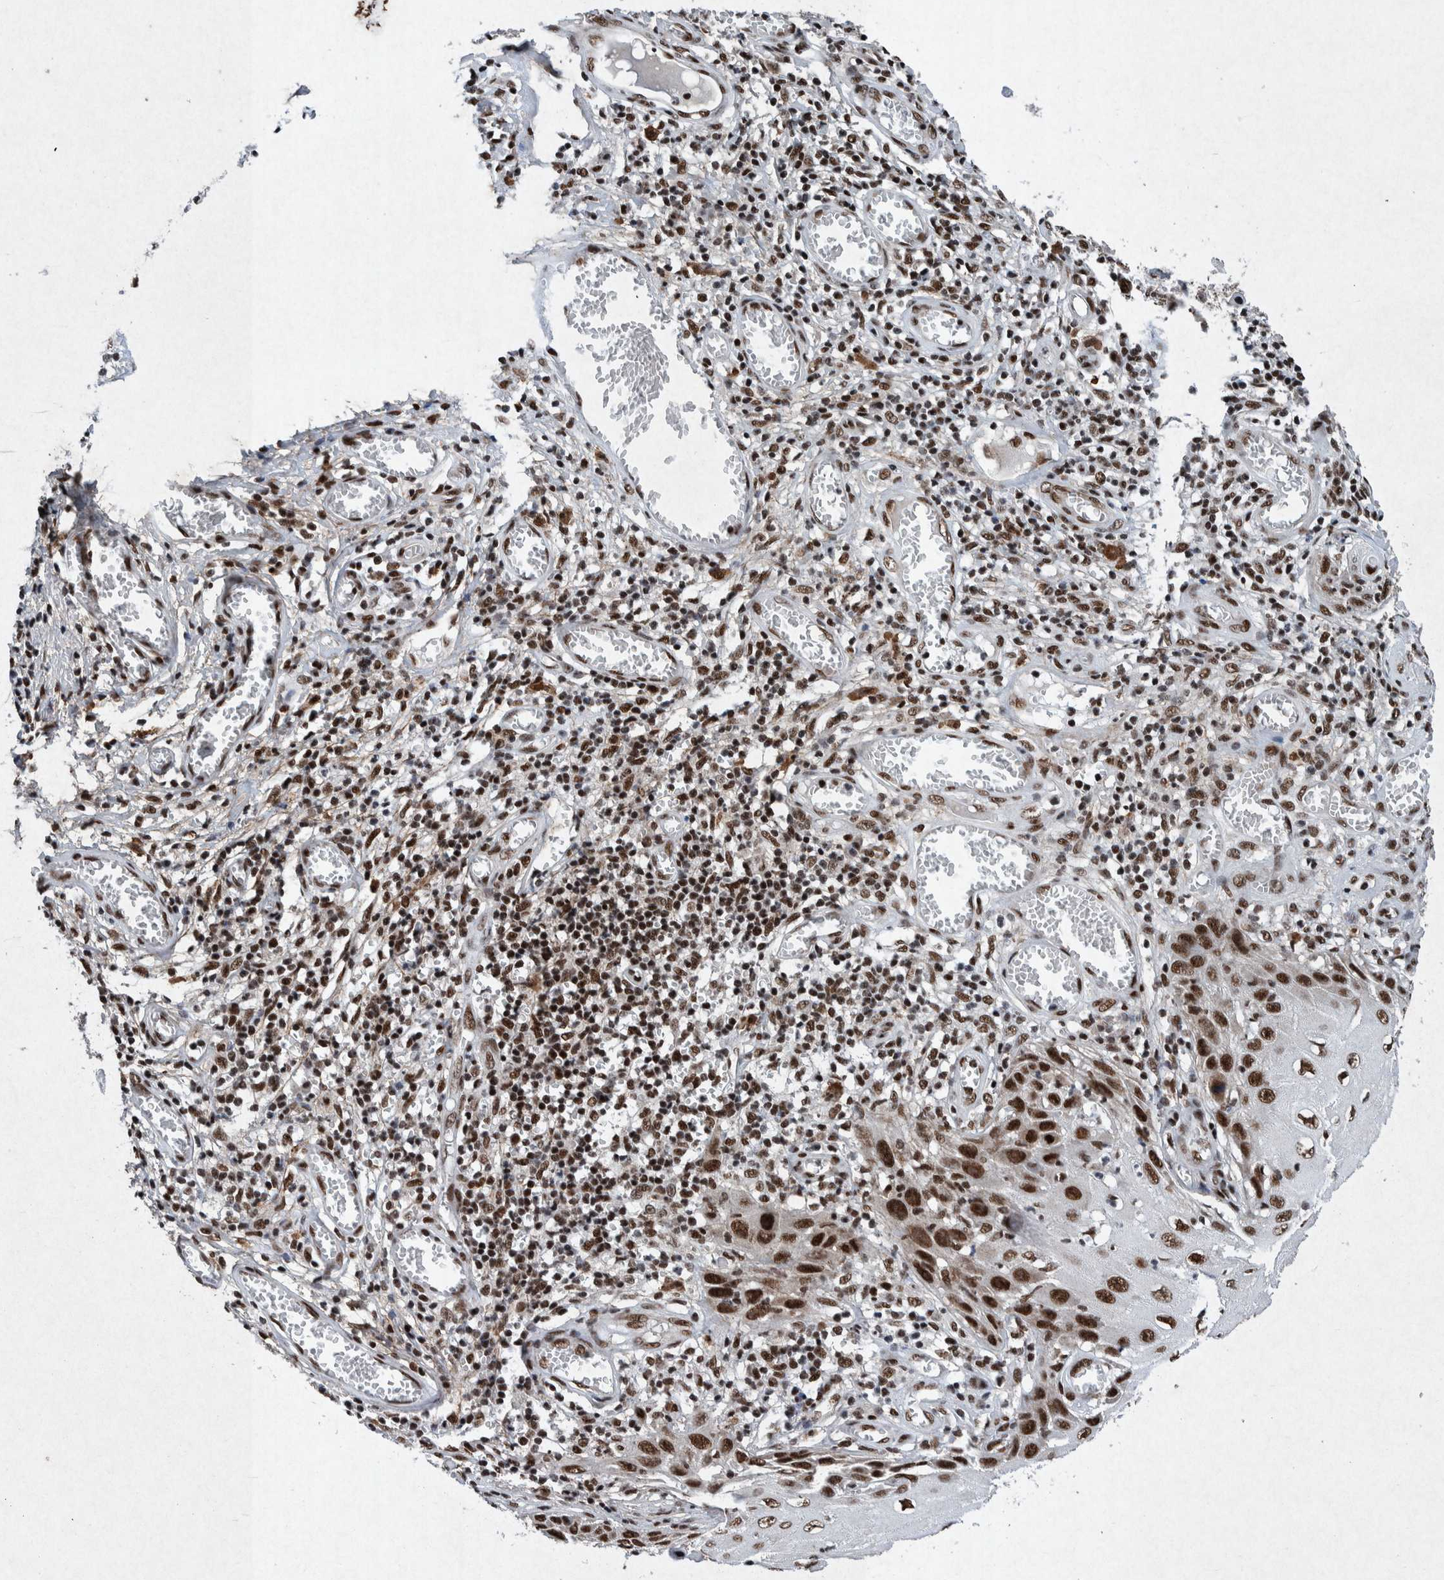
{"staining": {"intensity": "strong", "quantity": ">75%", "location": "nuclear"}, "tissue": "skin cancer", "cell_type": "Tumor cells", "image_type": "cancer", "snomed": [{"axis": "morphology", "description": "Squamous cell carcinoma, NOS"}, {"axis": "topography", "description": "Skin"}], "caption": "Human squamous cell carcinoma (skin) stained for a protein (brown) displays strong nuclear positive positivity in approximately >75% of tumor cells.", "gene": "TAF10", "patient": {"sex": "female", "age": 73}}